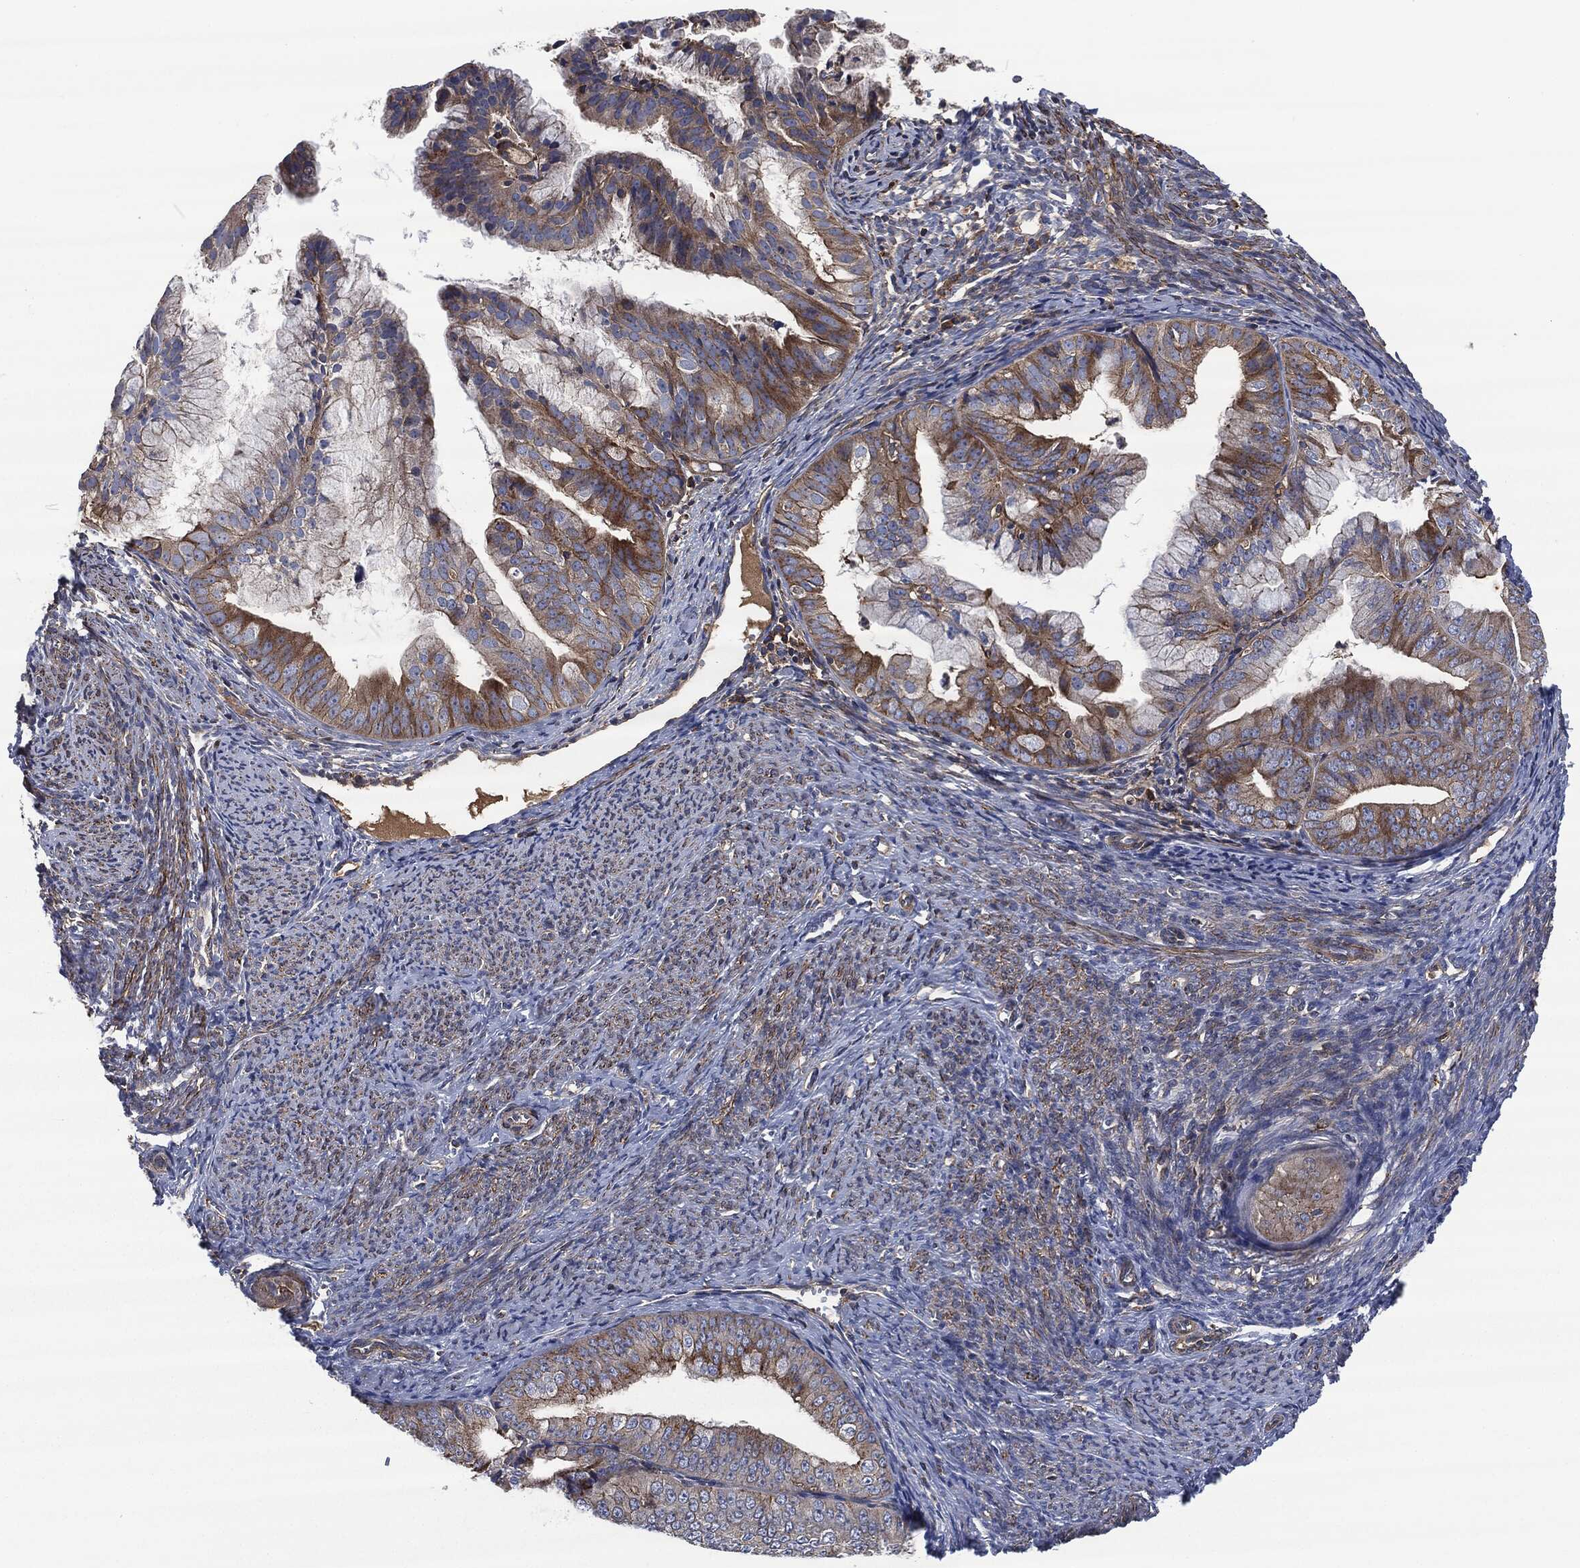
{"staining": {"intensity": "strong", "quantity": "<25%", "location": "cytoplasmic/membranous"}, "tissue": "endometrial cancer", "cell_type": "Tumor cells", "image_type": "cancer", "snomed": [{"axis": "morphology", "description": "Adenocarcinoma, NOS"}, {"axis": "topography", "description": "Endometrium"}], "caption": "This photomicrograph demonstrates immunohistochemistry staining of human adenocarcinoma (endometrial), with medium strong cytoplasmic/membranous expression in about <25% of tumor cells.", "gene": "LGALS9", "patient": {"sex": "female", "age": 63}}